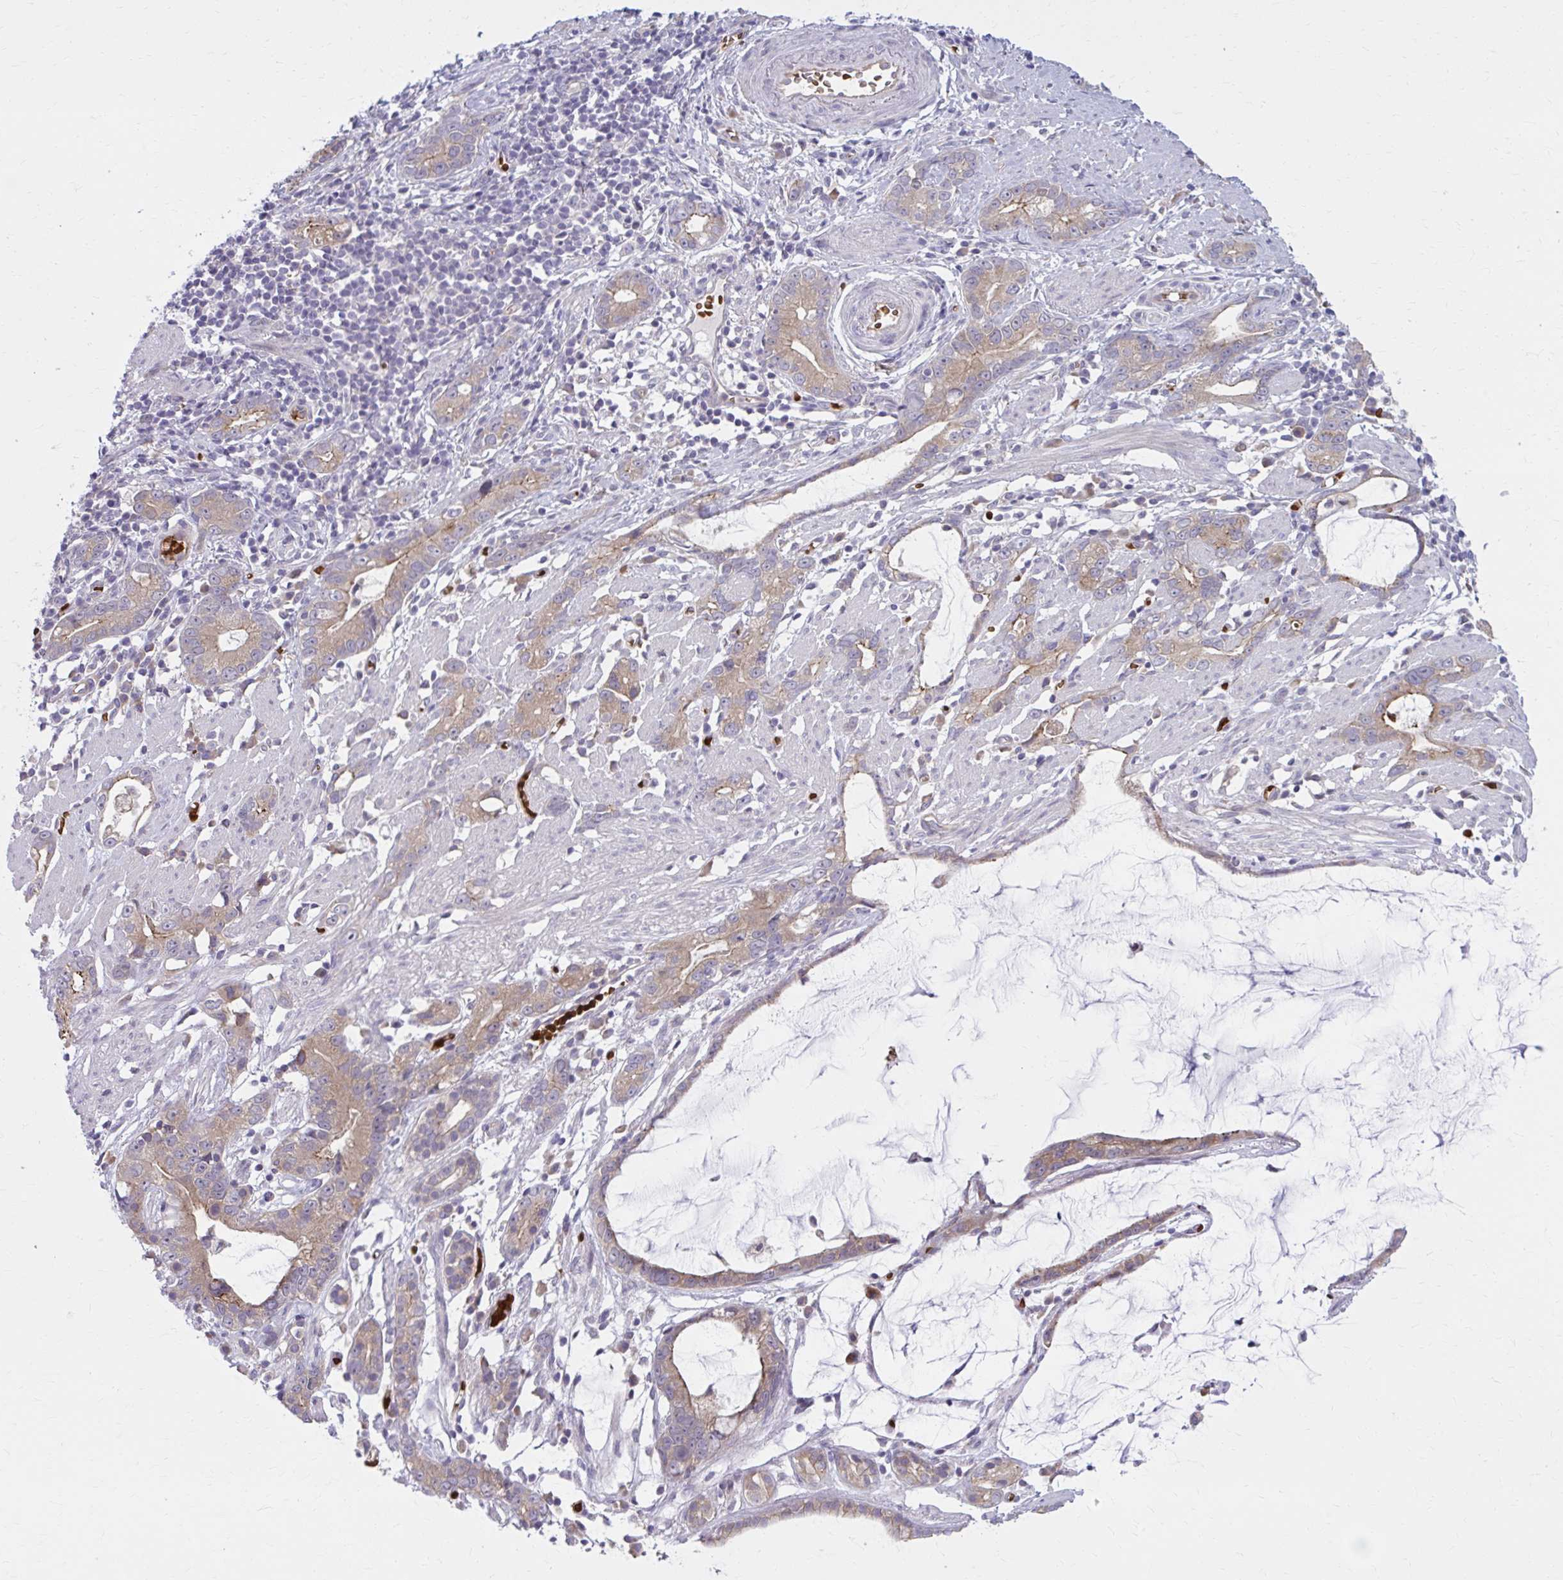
{"staining": {"intensity": "moderate", "quantity": "25%-75%", "location": "cytoplasmic/membranous"}, "tissue": "stomach cancer", "cell_type": "Tumor cells", "image_type": "cancer", "snomed": [{"axis": "morphology", "description": "Adenocarcinoma, NOS"}, {"axis": "topography", "description": "Stomach"}], "caption": "Moderate cytoplasmic/membranous staining for a protein is identified in about 25%-75% of tumor cells of stomach cancer using immunohistochemistry (IHC).", "gene": "SNF8", "patient": {"sex": "male", "age": 55}}